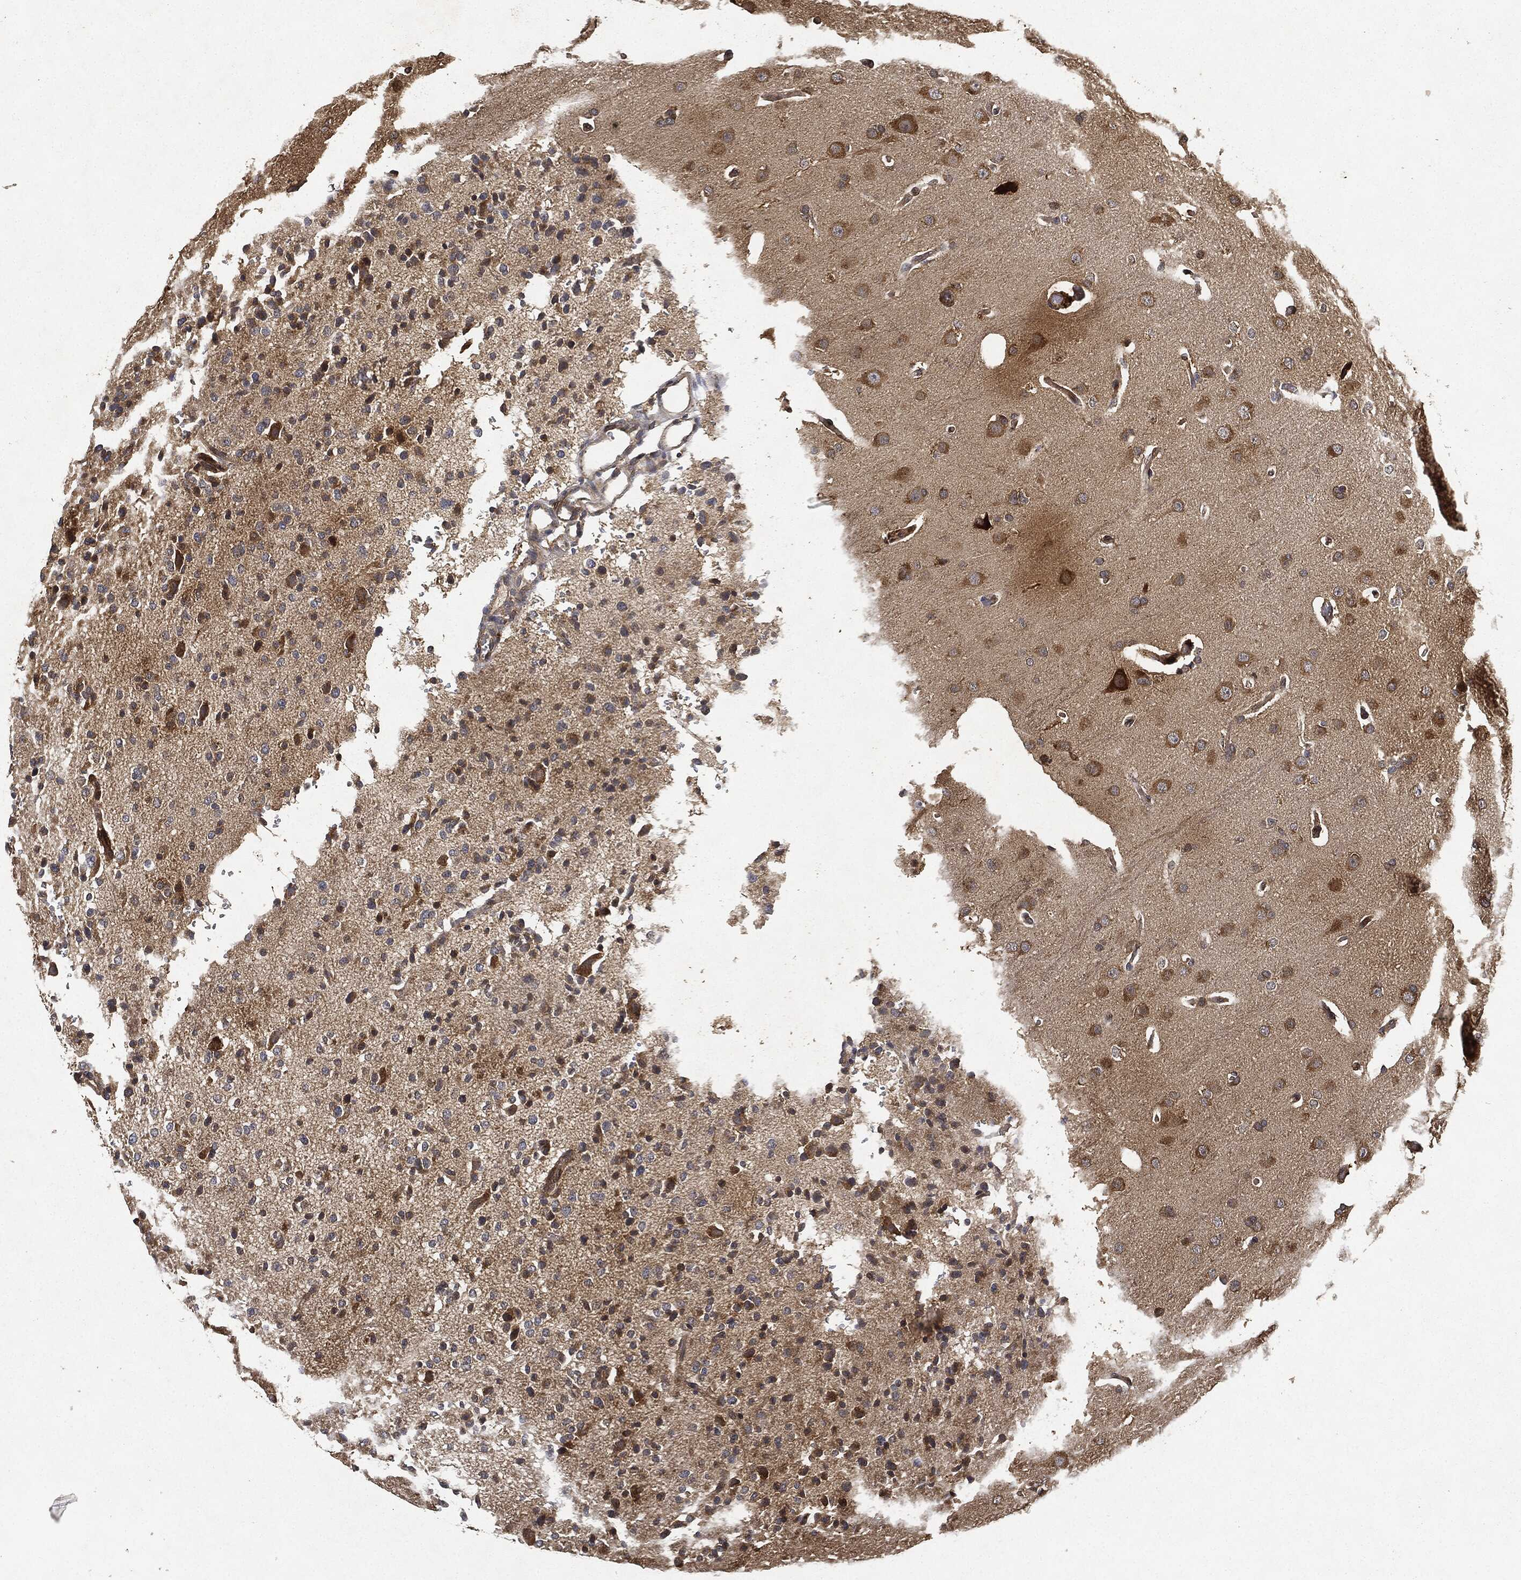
{"staining": {"intensity": "moderate", "quantity": "<25%", "location": "cytoplasmic/membranous"}, "tissue": "glioma", "cell_type": "Tumor cells", "image_type": "cancer", "snomed": [{"axis": "morphology", "description": "Glioma, malignant, Low grade"}, {"axis": "topography", "description": "Brain"}], "caption": "Glioma stained with a brown dye reveals moderate cytoplasmic/membranous positive staining in about <25% of tumor cells.", "gene": "MLST8", "patient": {"sex": "male", "age": 41}}